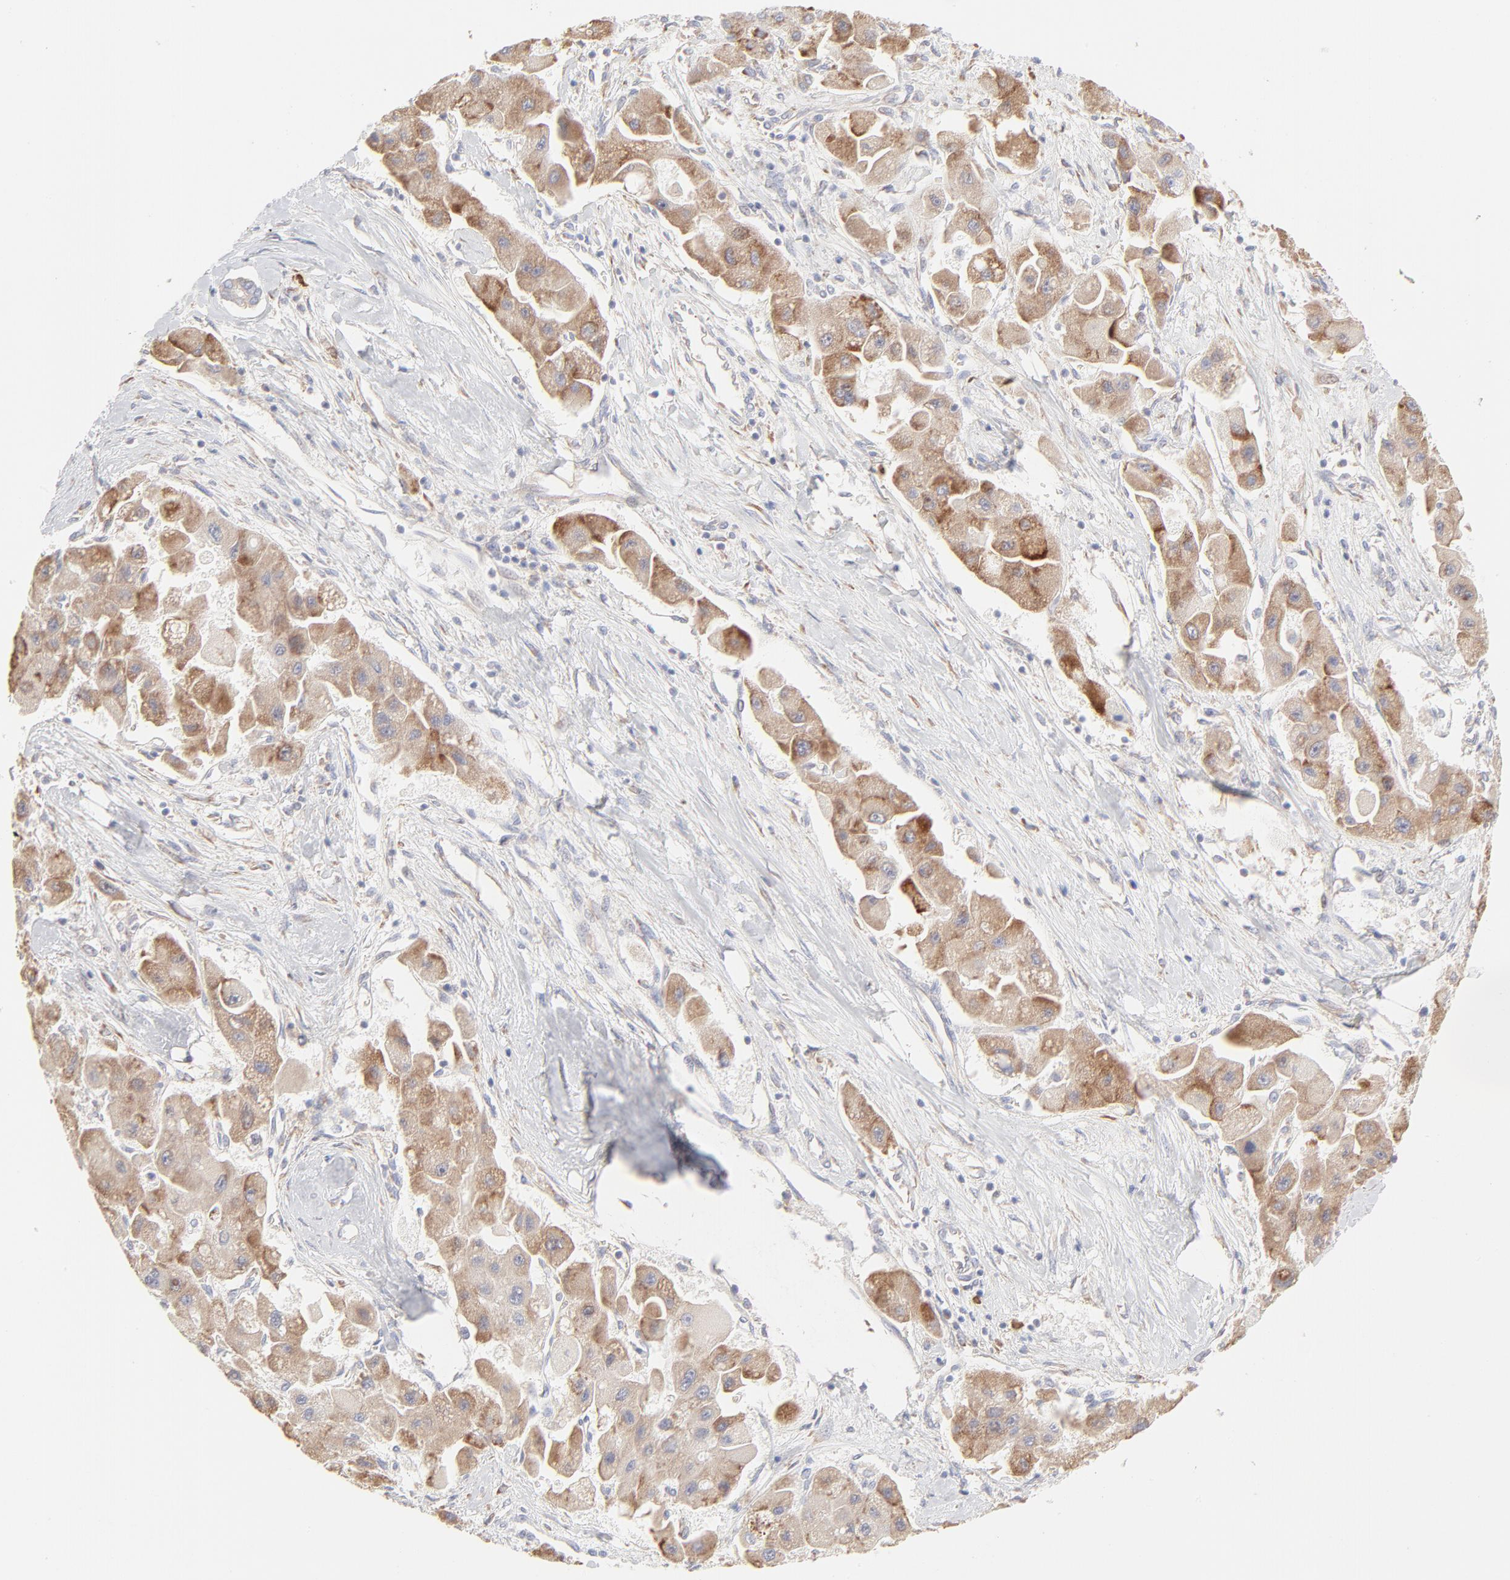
{"staining": {"intensity": "moderate", "quantity": ">75%", "location": "cytoplasmic/membranous"}, "tissue": "liver cancer", "cell_type": "Tumor cells", "image_type": "cancer", "snomed": [{"axis": "morphology", "description": "Carcinoma, Hepatocellular, NOS"}, {"axis": "topography", "description": "Liver"}], "caption": "About >75% of tumor cells in liver hepatocellular carcinoma reveal moderate cytoplasmic/membranous protein positivity as visualized by brown immunohistochemical staining.", "gene": "RPS21", "patient": {"sex": "male", "age": 24}}